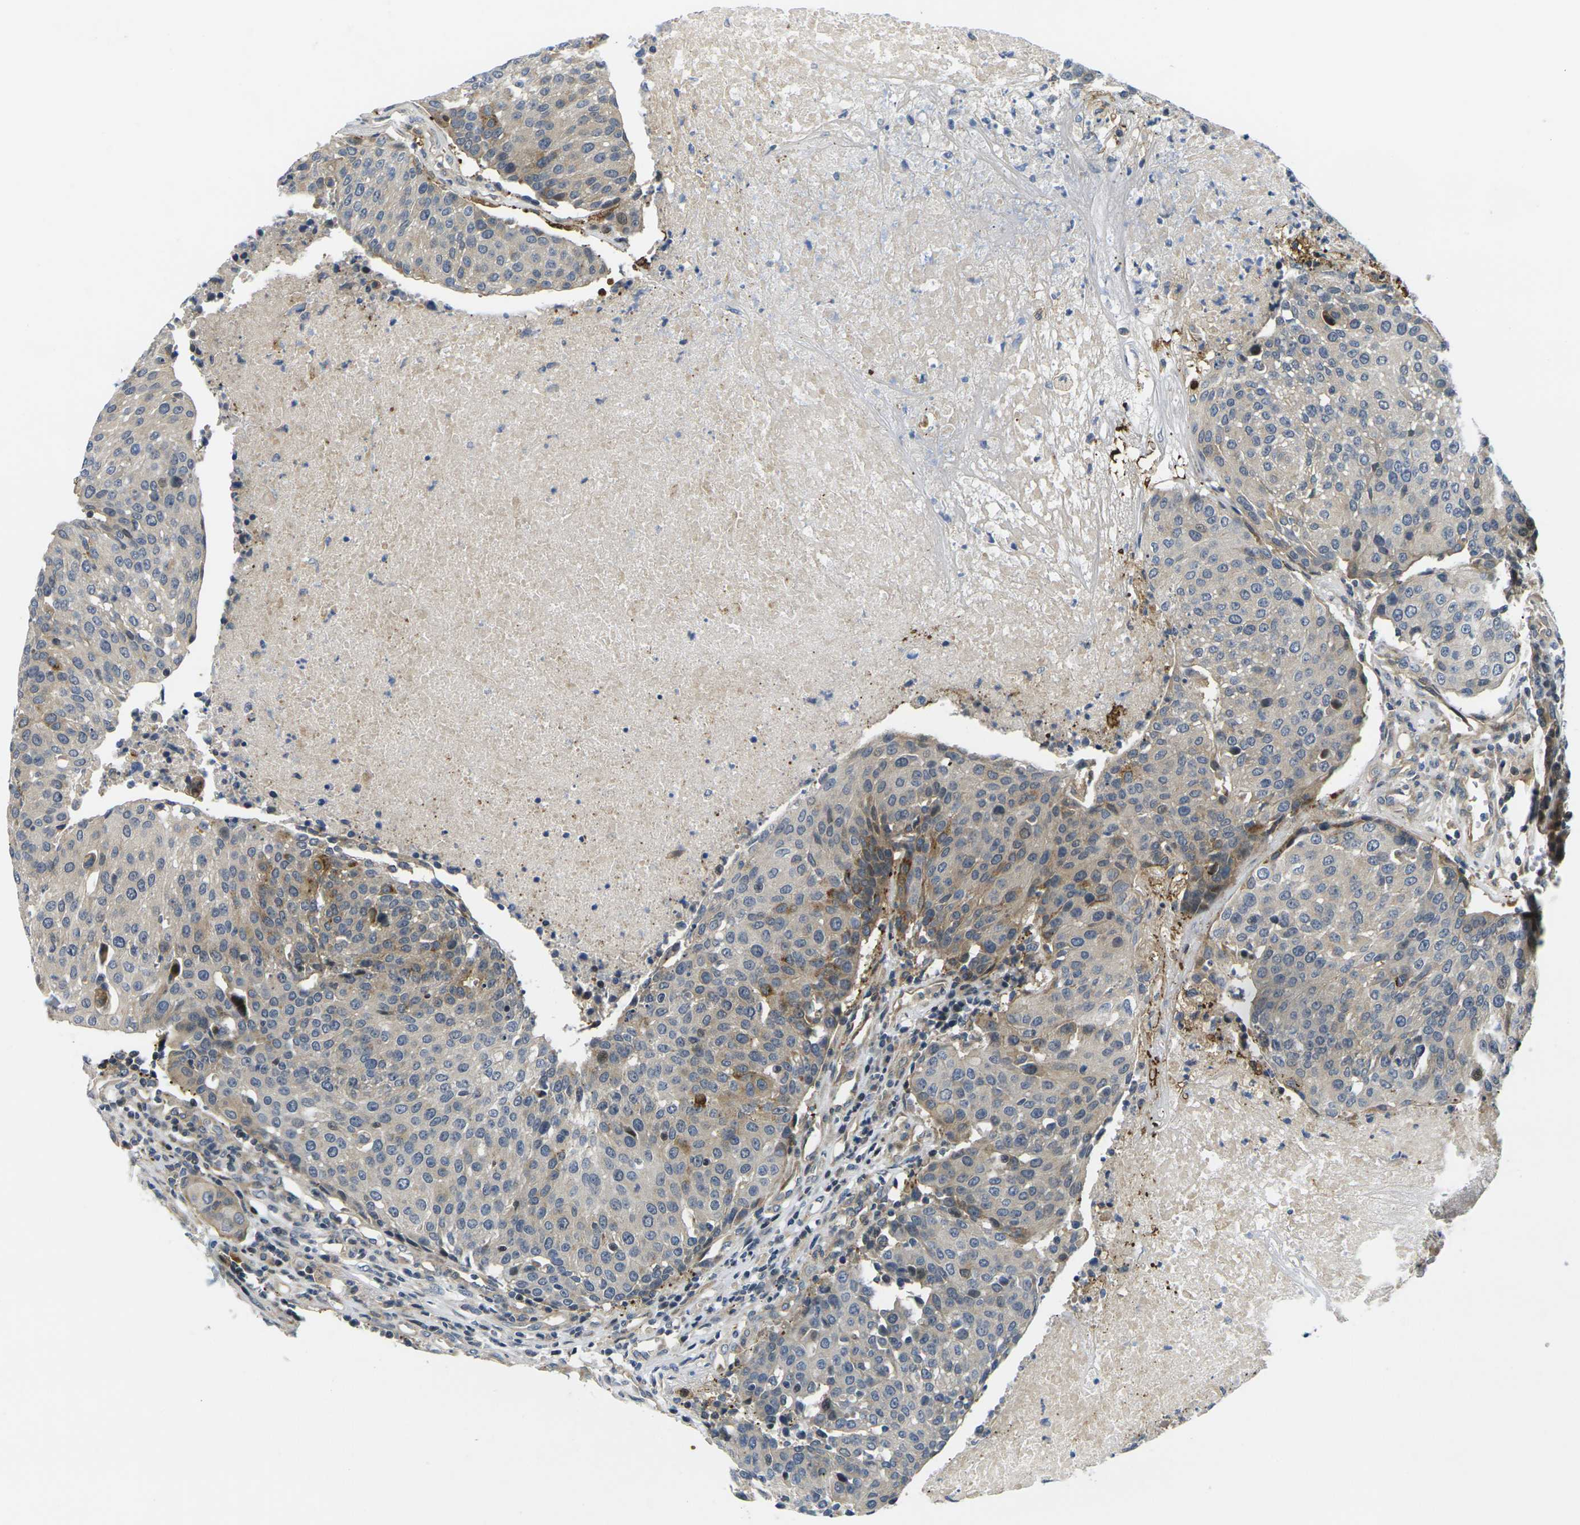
{"staining": {"intensity": "moderate", "quantity": "25%-75%", "location": "cytoplasmic/membranous"}, "tissue": "urothelial cancer", "cell_type": "Tumor cells", "image_type": "cancer", "snomed": [{"axis": "morphology", "description": "Urothelial carcinoma, High grade"}, {"axis": "topography", "description": "Urinary bladder"}], "caption": "High-grade urothelial carcinoma was stained to show a protein in brown. There is medium levels of moderate cytoplasmic/membranous positivity in approximately 25%-75% of tumor cells.", "gene": "ROBO2", "patient": {"sex": "female", "age": 85}}